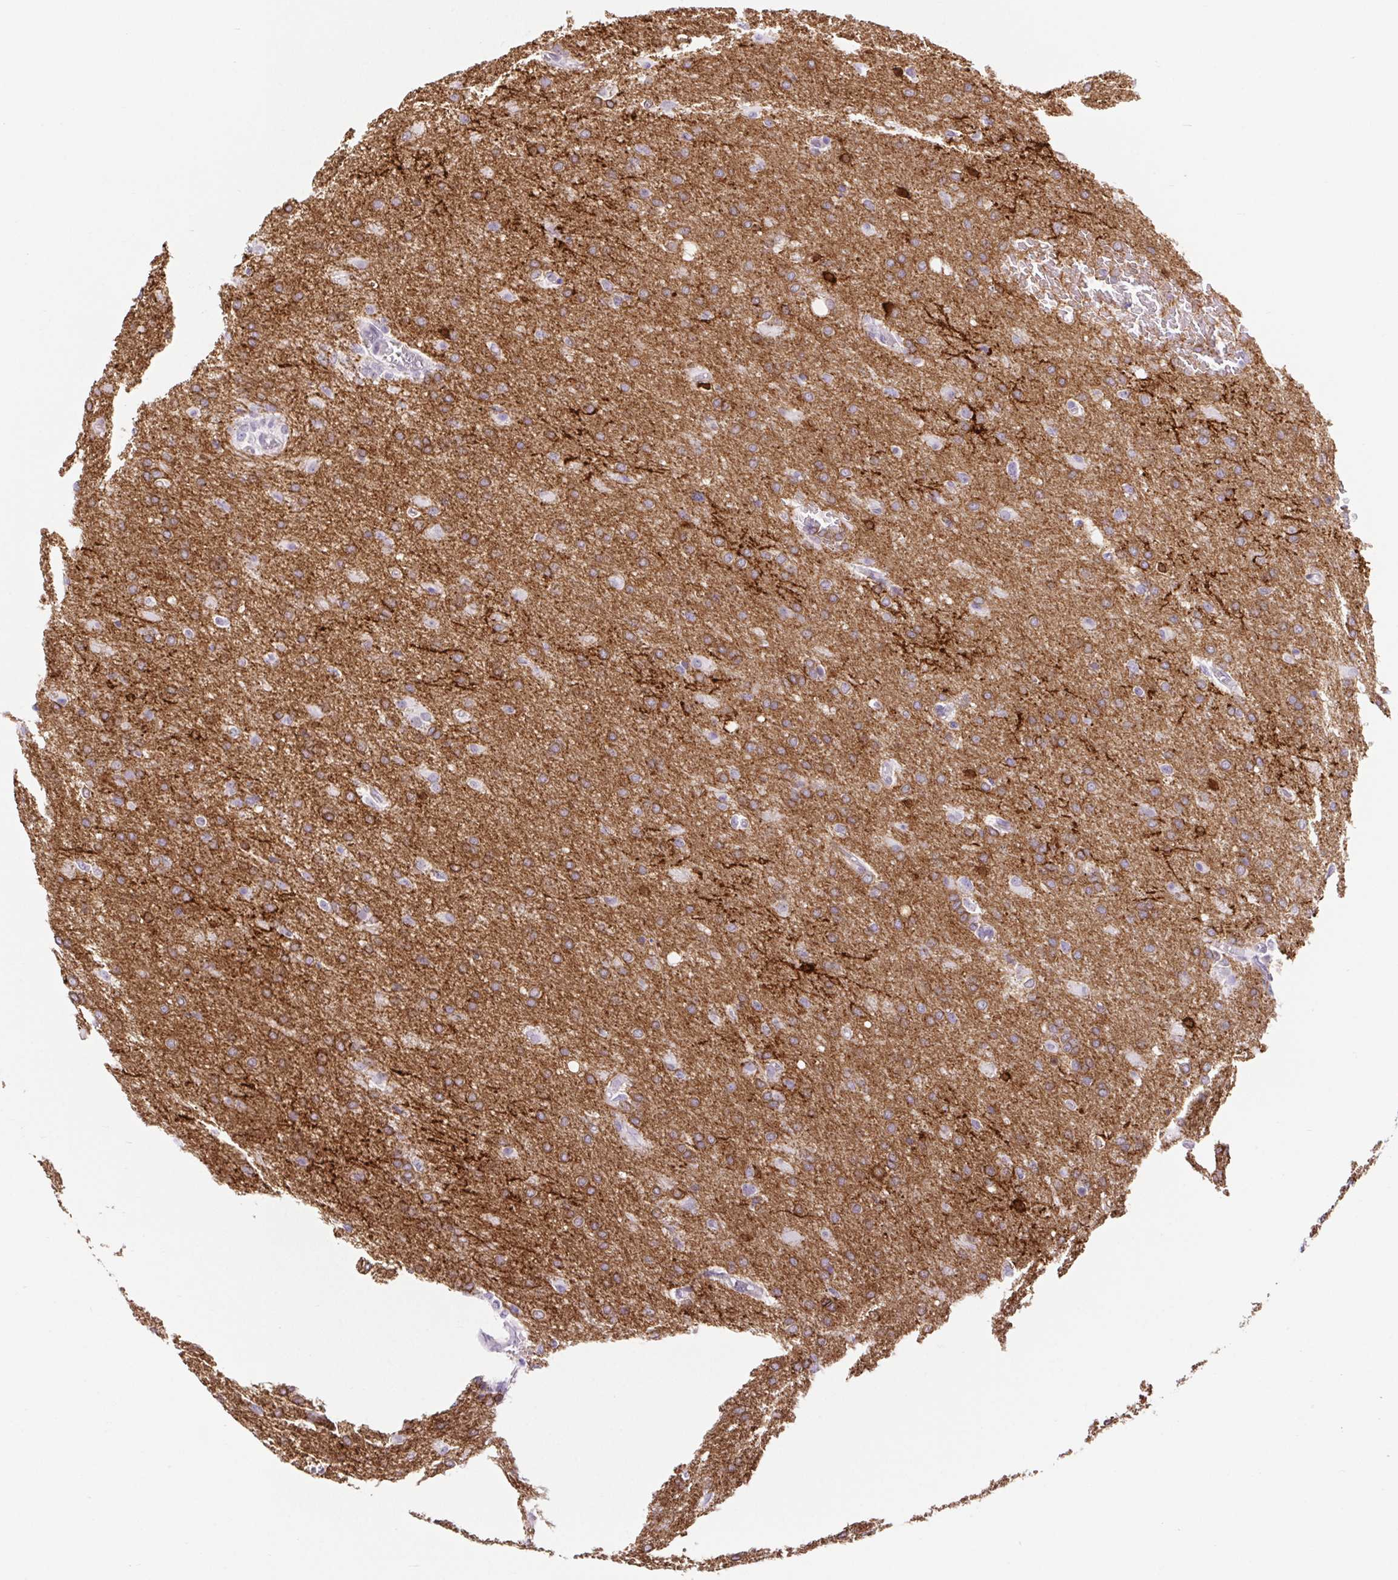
{"staining": {"intensity": "moderate", "quantity": "<25%", "location": "cytoplasmic/membranous"}, "tissue": "glioma", "cell_type": "Tumor cells", "image_type": "cancer", "snomed": [{"axis": "morphology", "description": "Glioma, malignant, High grade"}, {"axis": "topography", "description": "Brain"}], "caption": "The photomicrograph displays a brown stain indicating the presence of a protein in the cytoplasmic/membranous of tumor cells in glioma.", "gene": "BCAS1", "patient": {"sex": "male", "age": 68}}